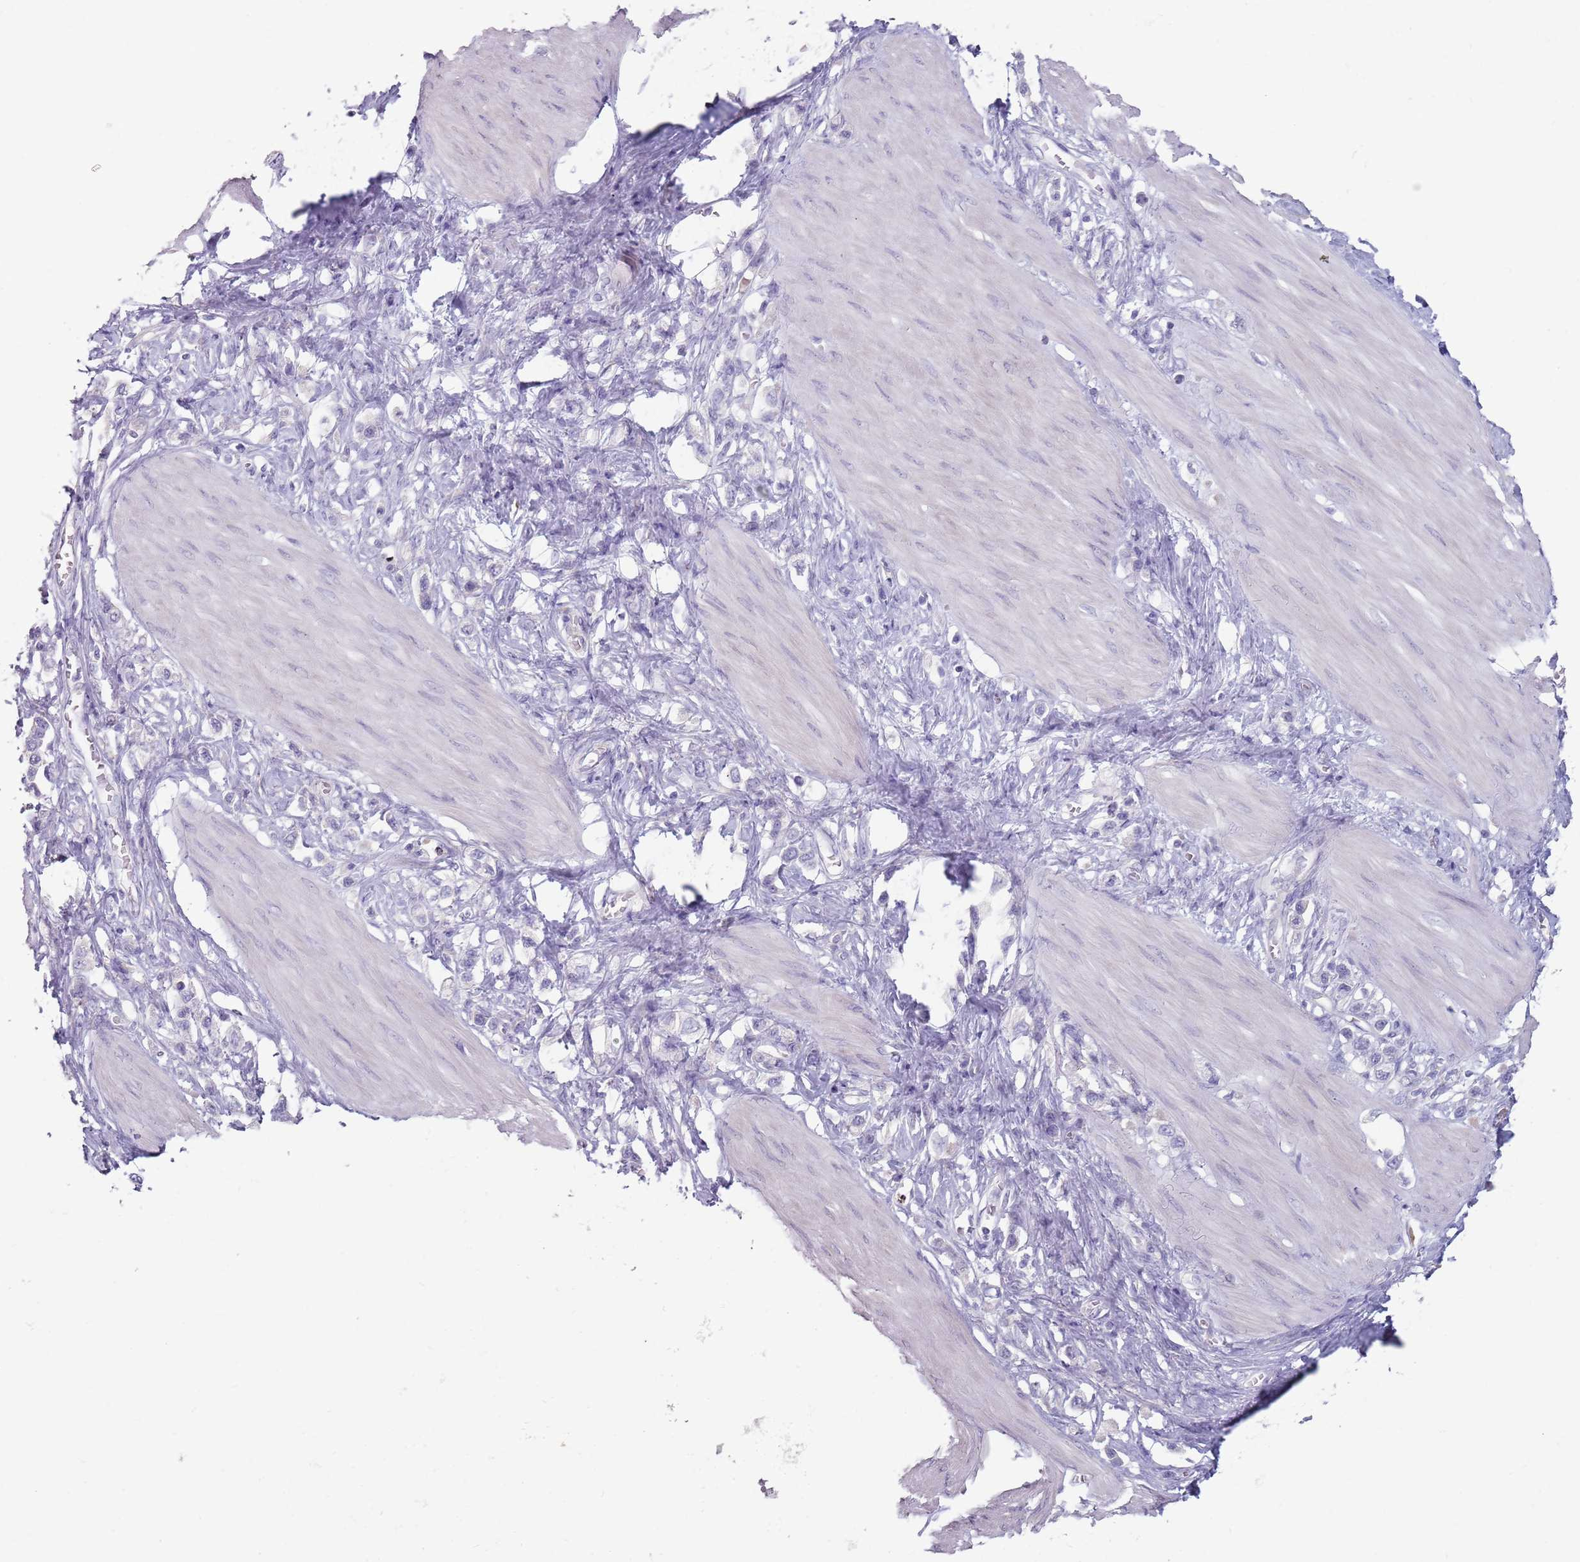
{"staining": {"intensity": "negative", "quantity": "none", "location": "none"}, "tissue": "stomach cancer", "cell_type": "Tumor cells", "image_type": "cancer", "snomed": [{"axis": "morphology", "description": "Adenocarcinoma, NOS"}, {"axis": "topography", "description": "Stomach"}], "caption": "A high-resolution image shows immunohistochemistry staining of stomach adenocarcinoma, which displays no significant positivity in tumor cells. (DAB (3,3'-diaminobenzidine) IHC, high magnification).", "gene": "DXO", "patient": {"sex": "female", "age": 65}}